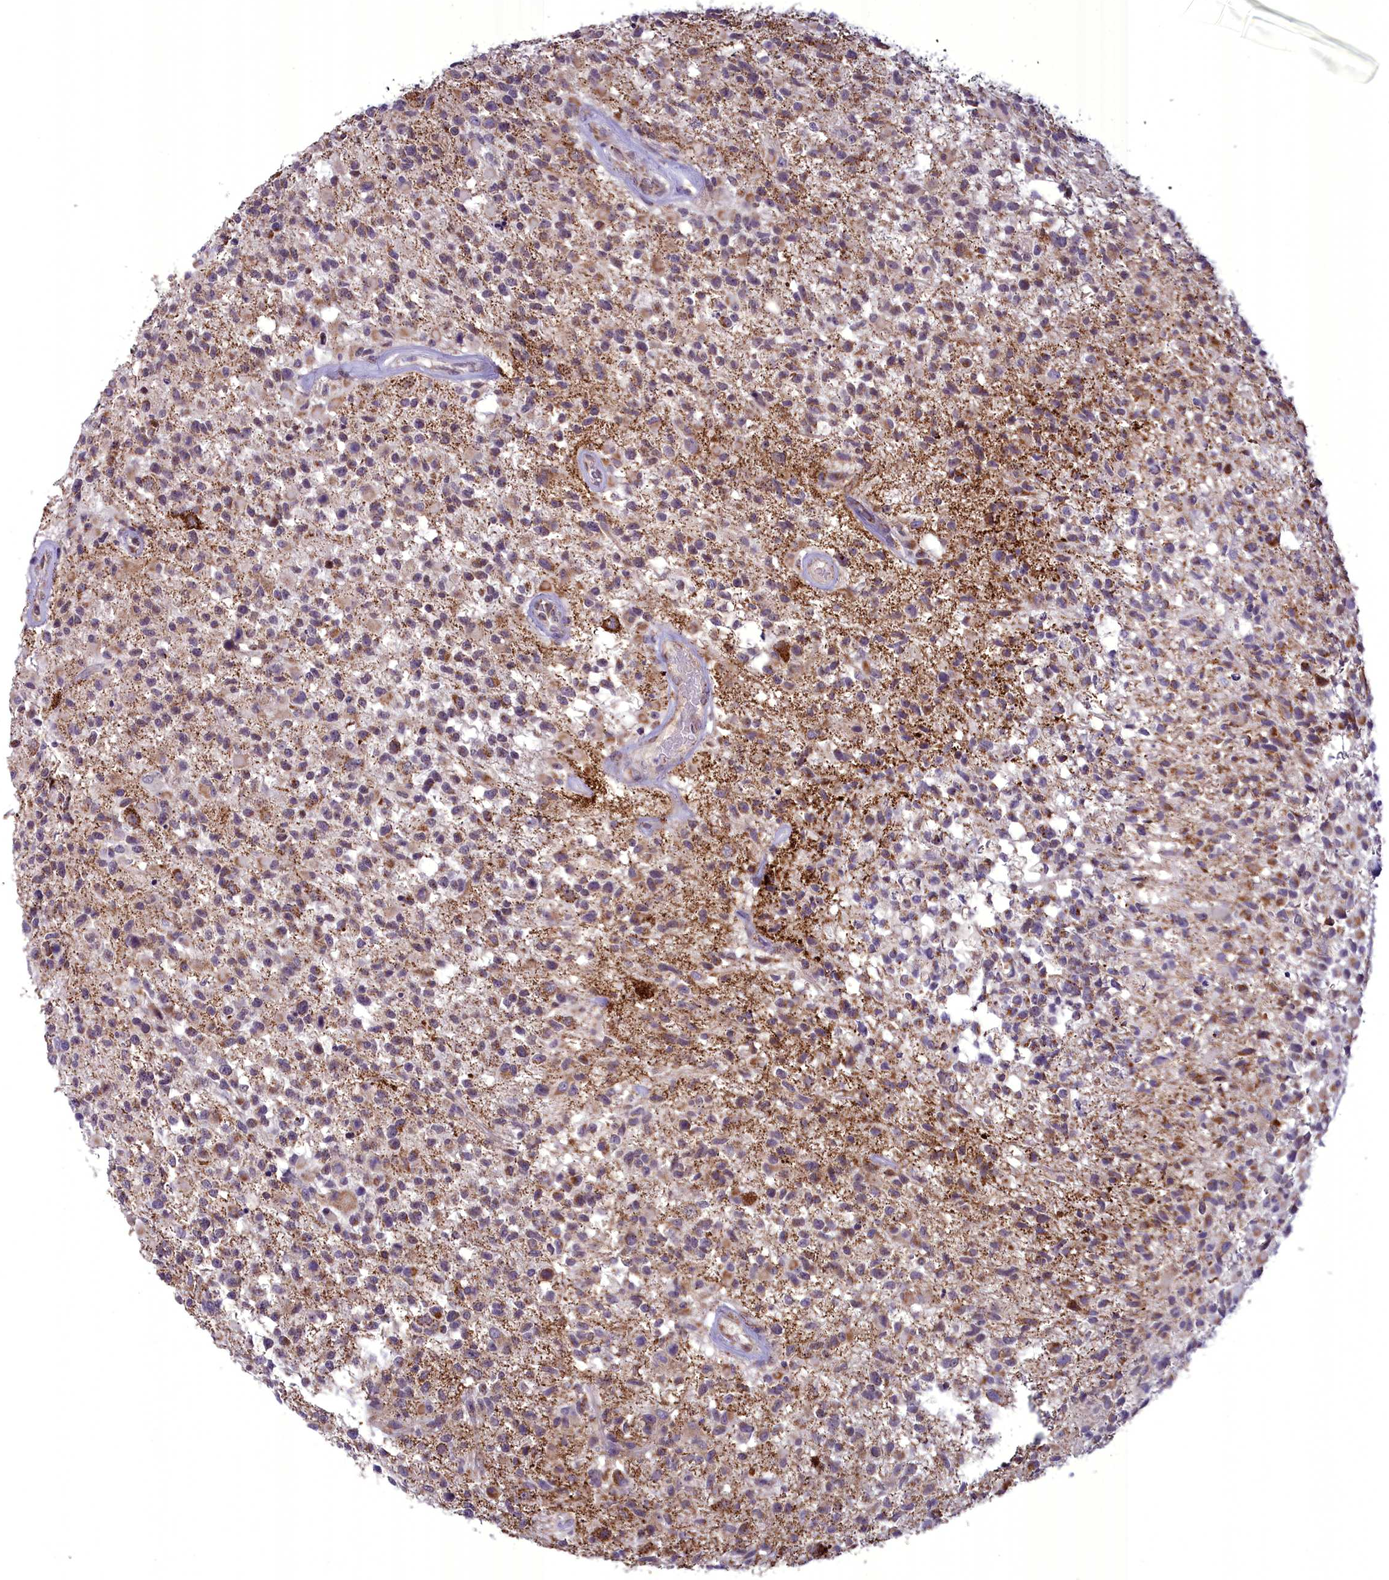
{"staining": {"intensity": "moderate", "quantity": "<25%", "location": "cytoplasmic/membranous"}, "tissue": "glioma", "cell_type": "Tumor cells", "image_type": "cancer", "snomed": [{"axis": "morphology", "description": "Glioma, malignant, High grade"}, {"axis": "morphology", "description": "Glioblastoma, NOS"}, {"axis": "topography", "description": "Brain"}], "caption": "Glioblastoma was stained to show a protein in brown. There is low levels of moderate cytoplasmic/membranous expression in about <25% of tumor cells.", "gene": "FAM149B1", "patient": {"sex": "male", "age": 60}}